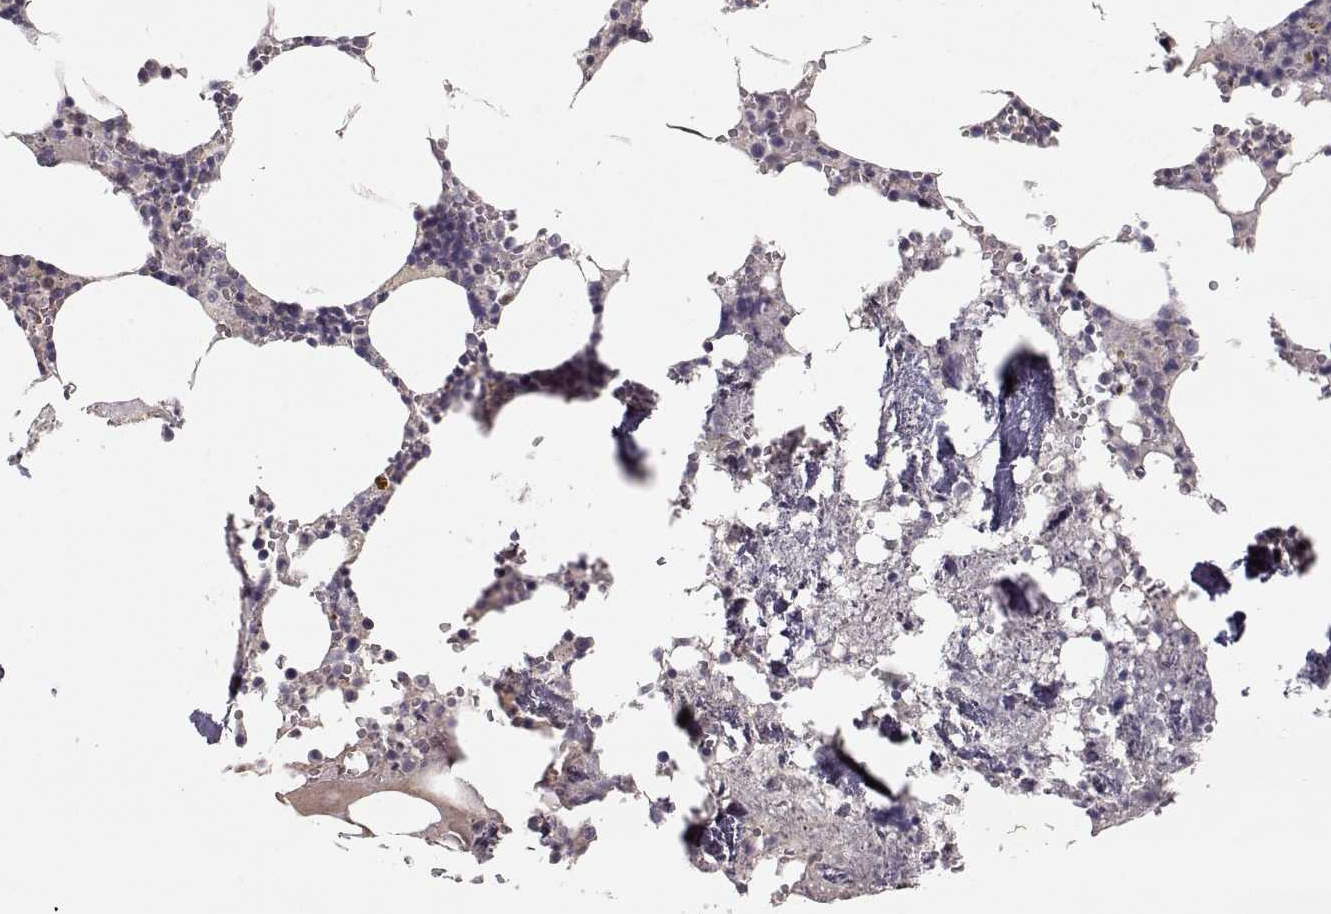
{"staining": {"intensity": "negative", "quantity": "none", "location": "none"}, "tissue": "bone marrow", "cell_type": "Hematopoietic cells", "image_type": "normal", "snomed": [{"axis": "morphology", "description": "Normal tissue, NOS"}, {"axis": "topography", "description": "Bone marrow"}], "caption": "Unremarkable bone marrow was stained to show a protein in brown. There is no significant expression in hematopoietic cells. Brightfield microscopy of IHC stained with DAB (brown) and hematoxylin (blue), captured at high magnification.", "gene": "PNMT", "patient": {"sex": "male", "age": 54}}